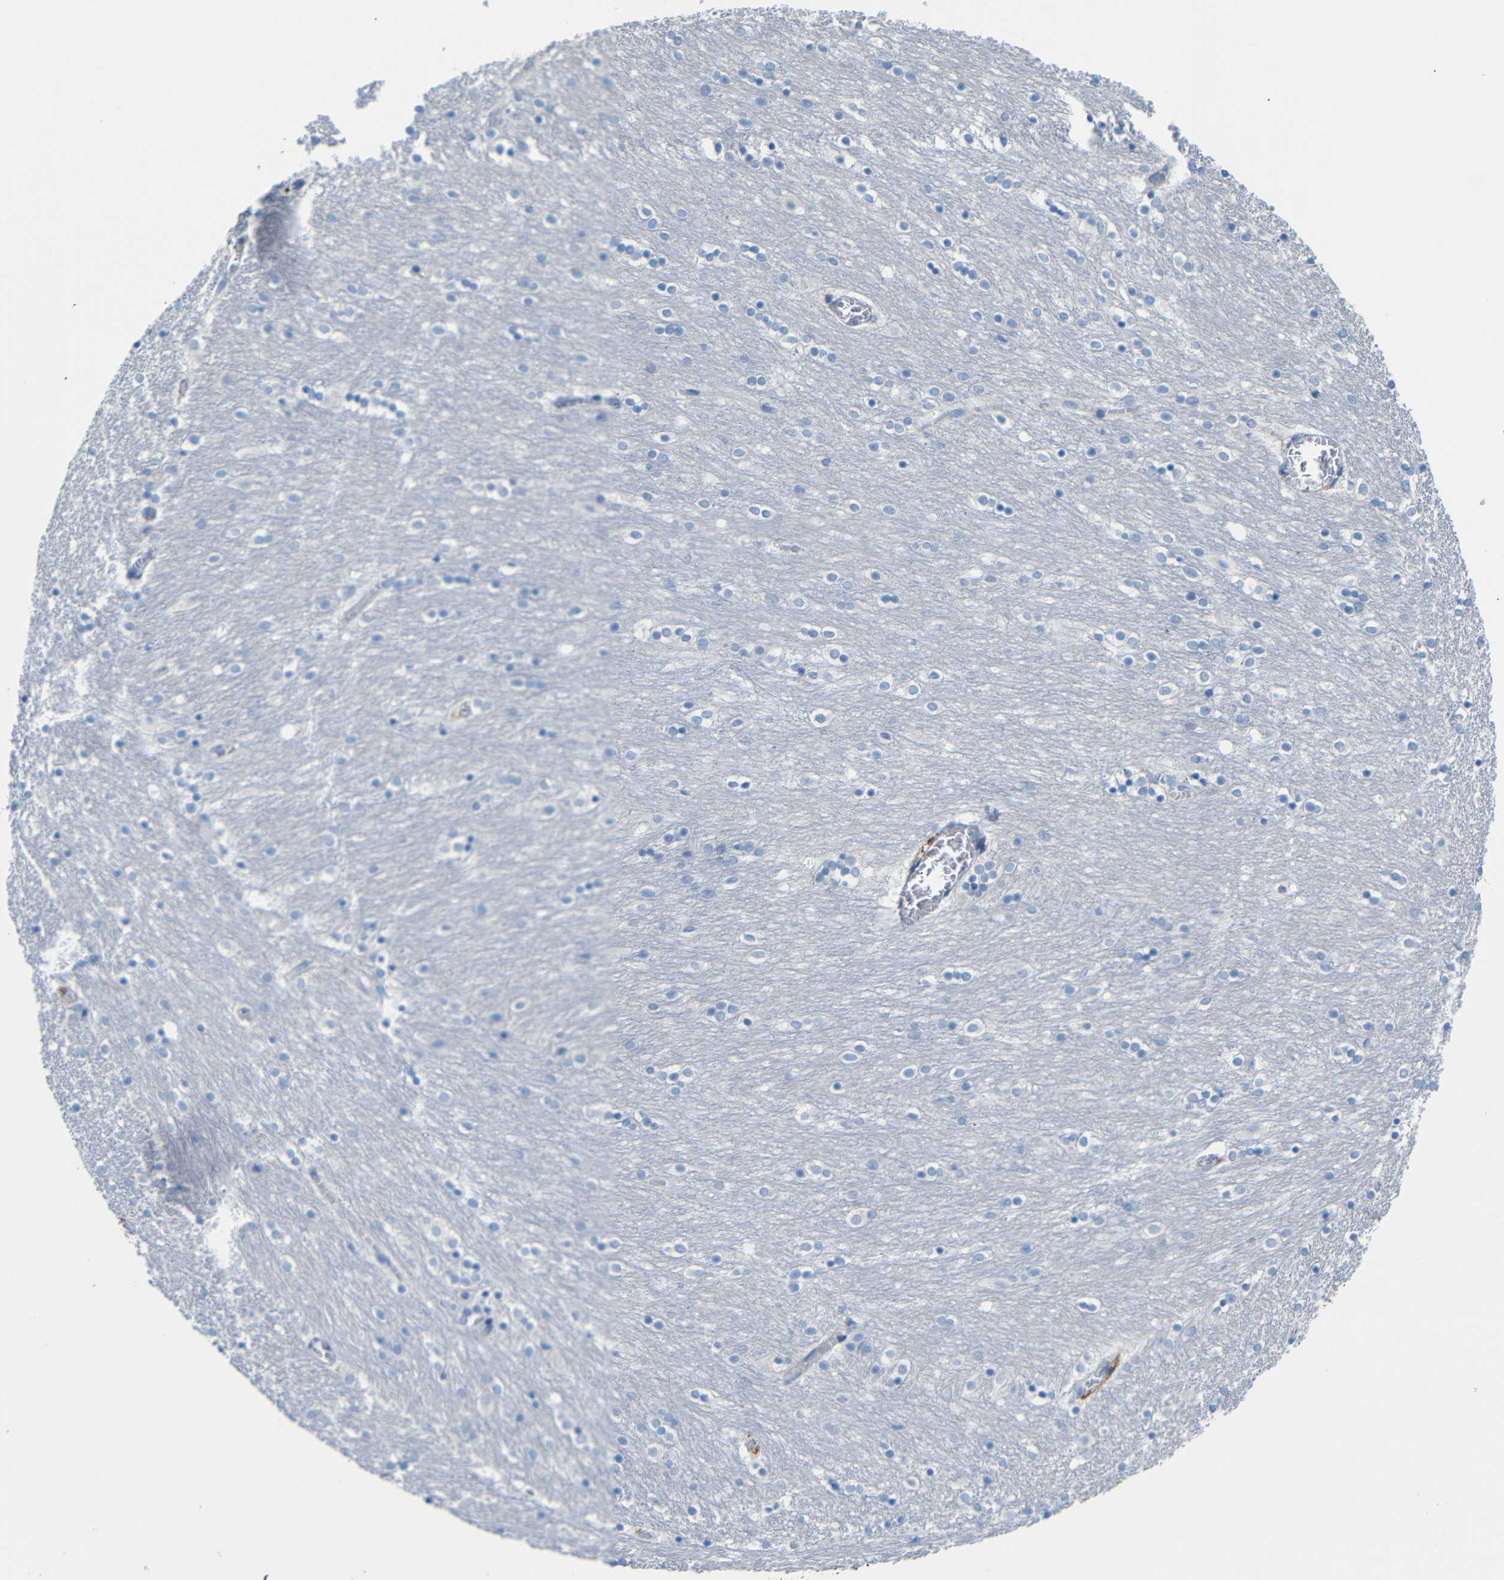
{"staining": {"intensity": "negative", "quantity": "none", "location": "none"}, "tissue": "caudate", "cell_type": "Glial cells", "image_type": "normal", "snomed": [{"axis": "morphology", "description": "Normal tissue, NOS"}, {"axis": "topography", "description": "Lateral ventricle wall"}], "caption": "This is a photomicrograph of immunohistochemistry (IHC) staining of benign caudate, which shows no staining in glial cells.", "gene": "C1orf210", "patient": {"sex": "female", "age": 54}}